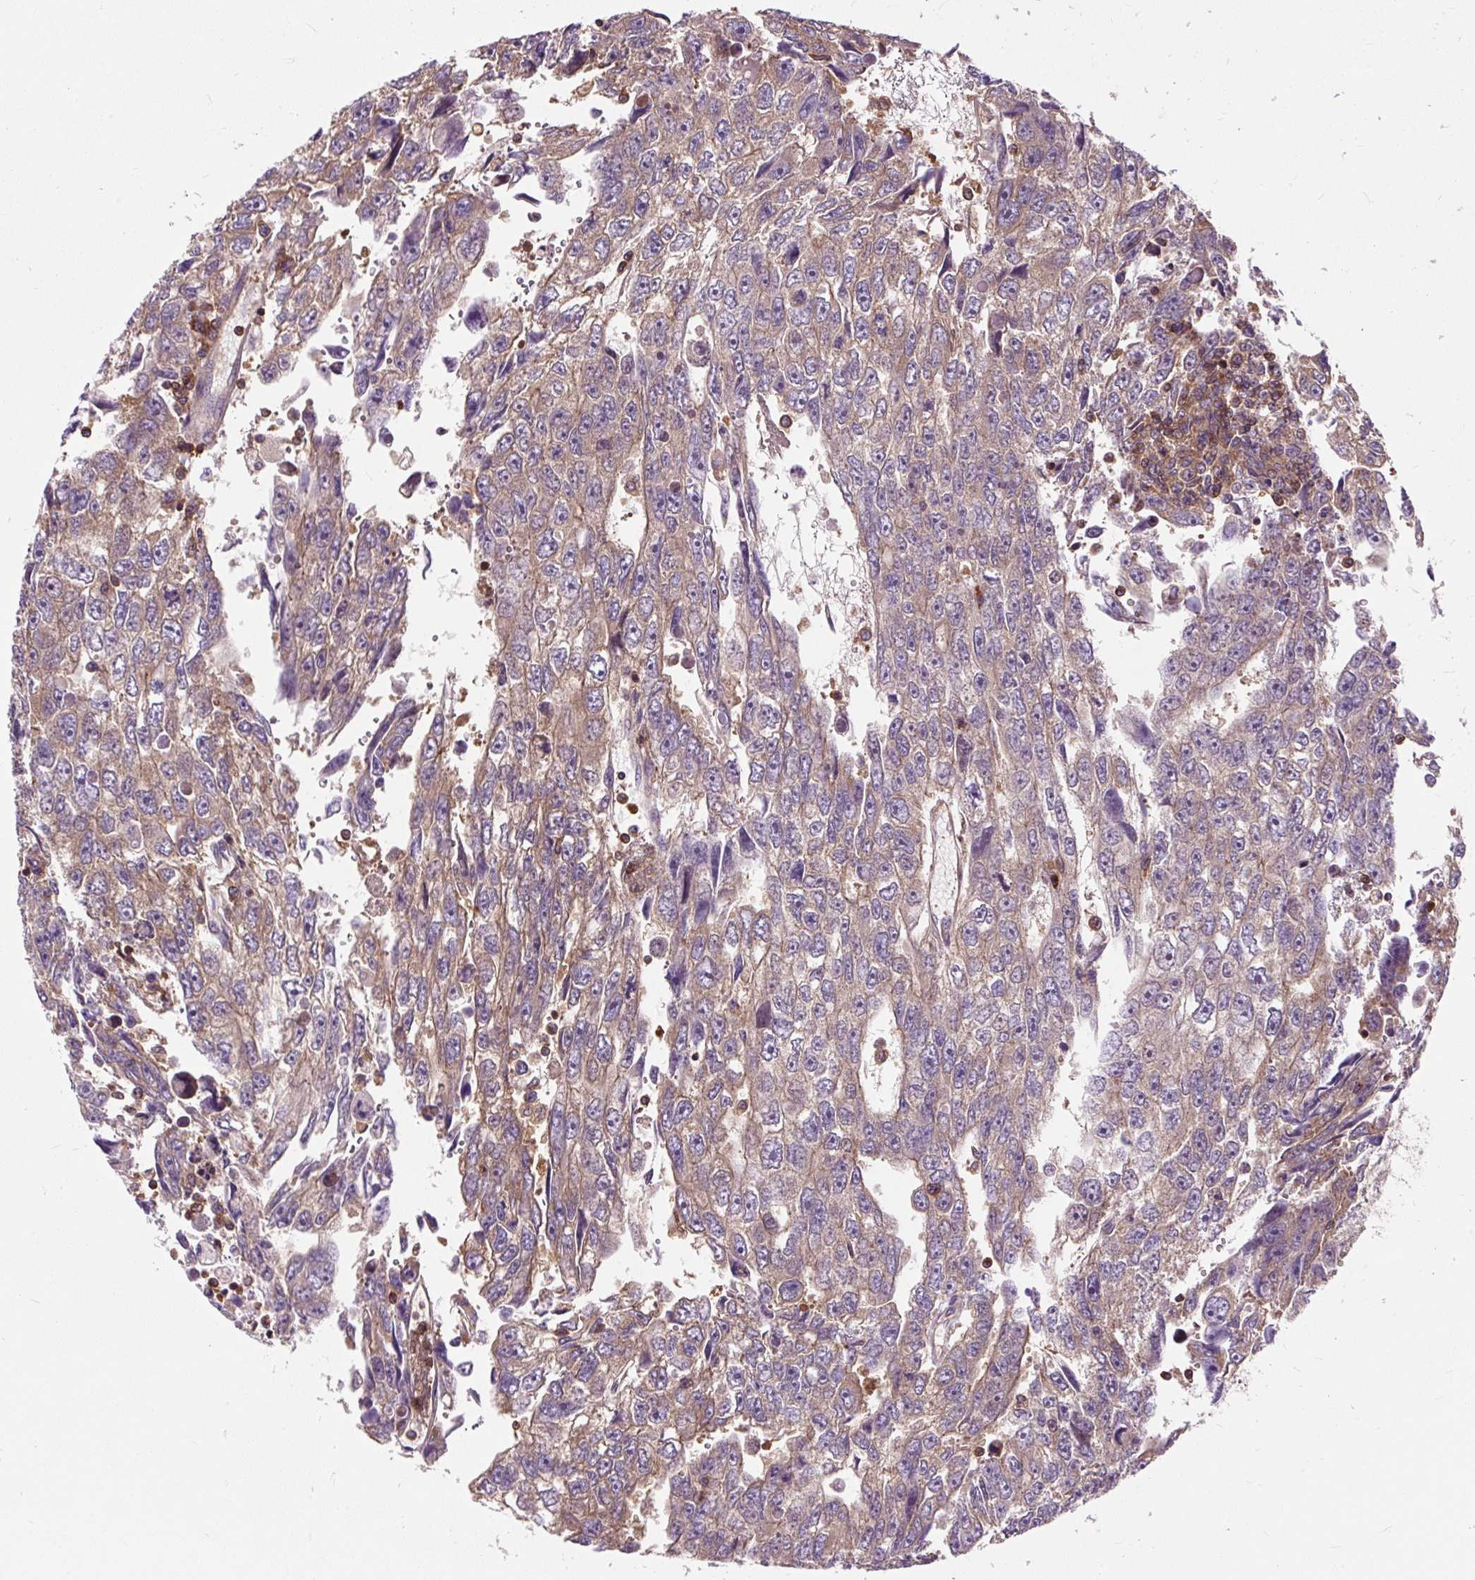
{"staining": {"intensity": "weak", "quantity": ">75%", "location": "cytoplasmic/membranous"}, "tissue": "testis cancer", "cell_type": "Tumor cells", "image_type": "cancer", "snomed": [{"axis": "morphology", "description": "Carcinoma, Embryonal, NOS"}, {"axis": "topography", "description": "Testis"}], "caption": "Immunohistochemical staining of human embryonal carcinoma (testis) shows low levels of weak cytoplasmic/membranous positivity in about >75% of tumor cells.", "gene": "CISD3", "patient": {"sex": "male", "age": 20}}